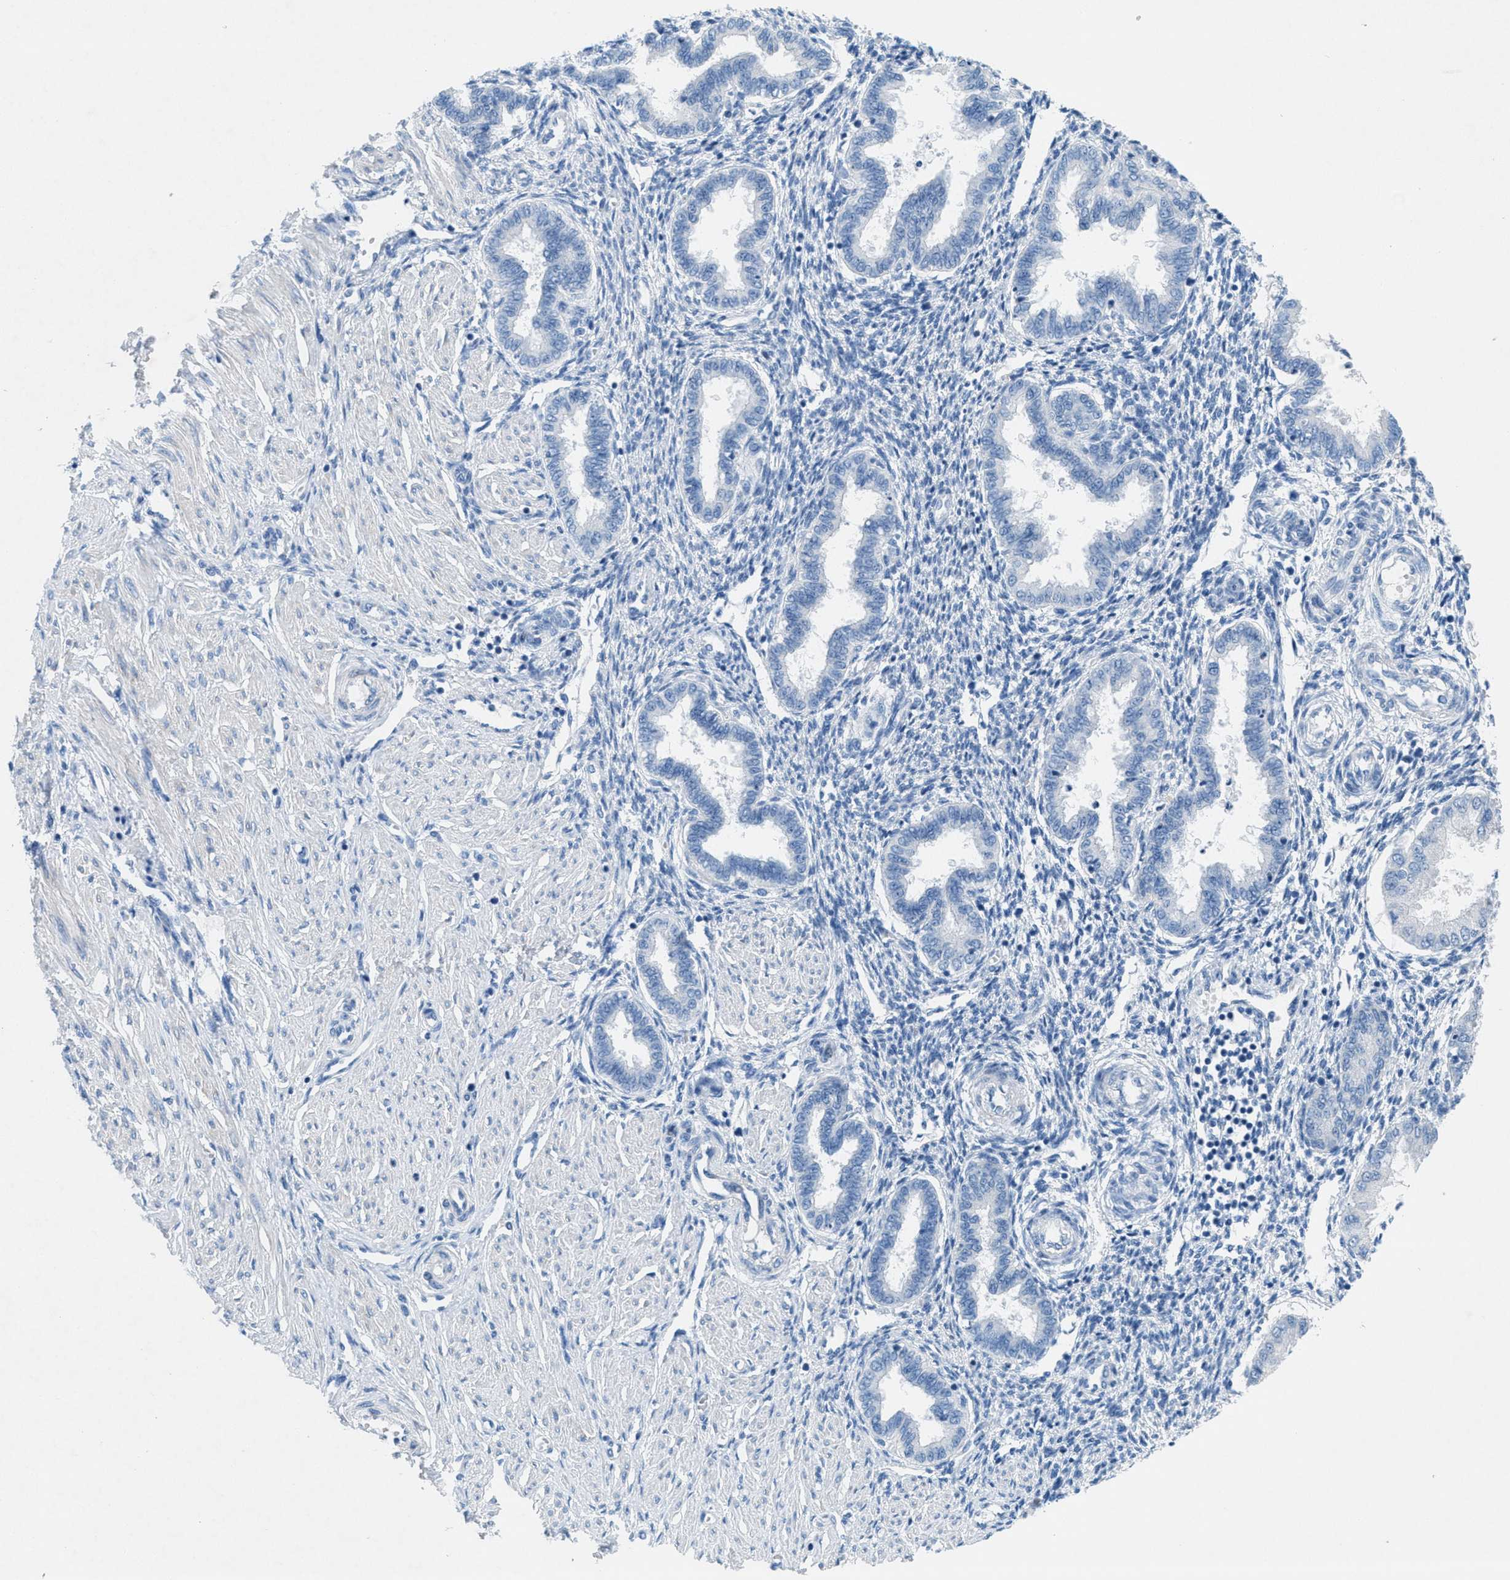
{"staining": {"intensity": "negative", "quantity": "none", "location": "none"}, "tissue": "endometrium", "cell_type": "Cells in endometrial stroma", "image_type": "normal", "snomed": [{"axis": "morphology", "description": "Normal tissue, NOS"}, {"axis": "topography", "description": "Endometrium"}], "caption": "Endometrium stained for a protein using IHC exhibits no positivity cells in endometrial stroma.", "gene": "GALNT17", "patient": {"sex": "female", "age": 33}}